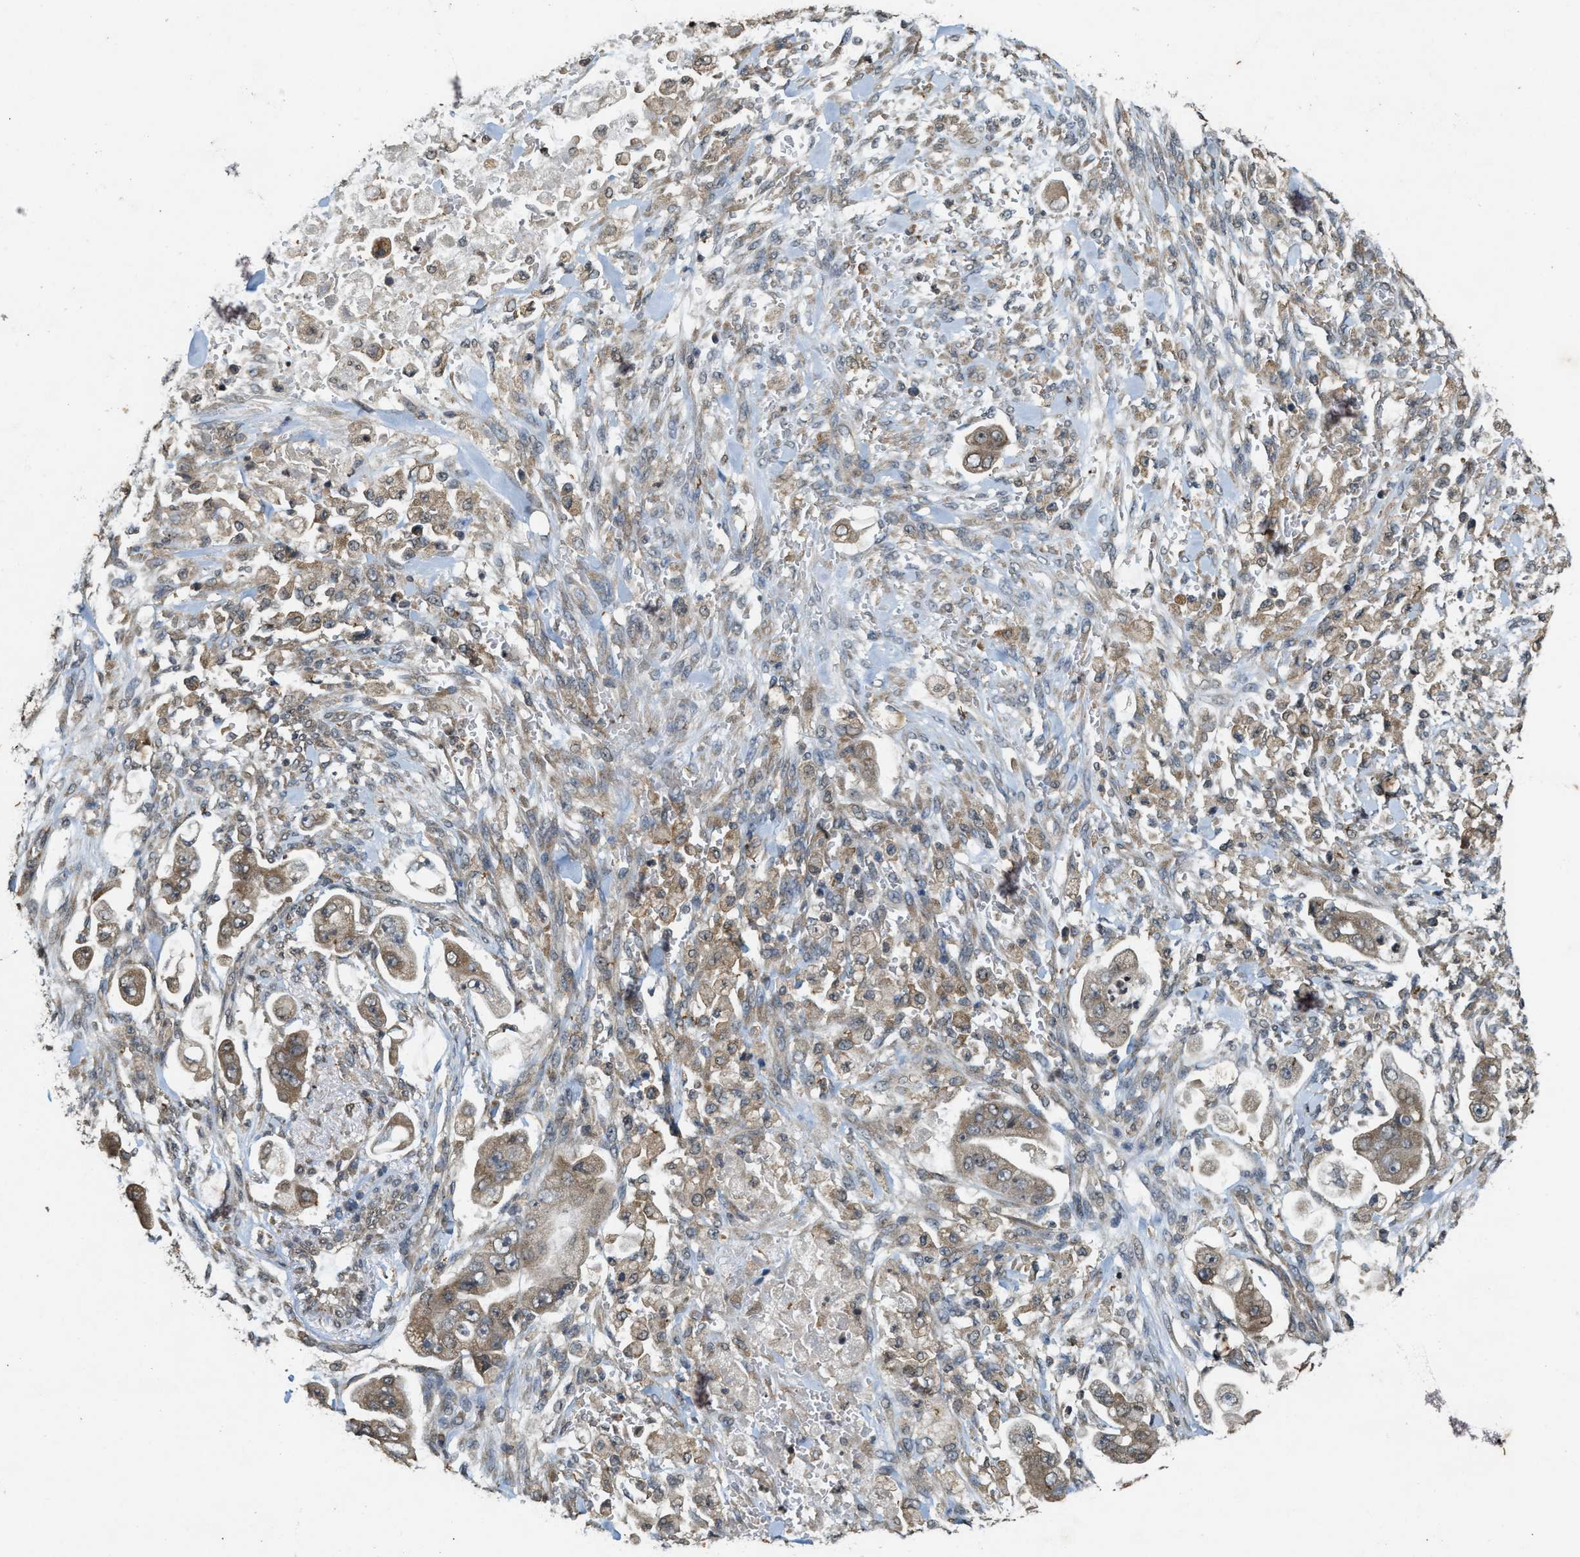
{"staining": {"intensity": "weak", "quantity": ">75%", "location": "cytoplasmic/membranous"}, "tissue": "stomach cancer", "cell_type": "Tumor cells", "image_type": "cancer", "snomed": [{"axis": "morphology", "description": "Adenocarcinoma, NOS"}, {"axis": "topography", "description": "Stomach"}], "caption": "Immunohistochemistry (IHC) micrograph of neoplastic tissue: human adenocarcinoma (stomach) stained using immunohistochemistry (IHC) exhibits low levels of weak protein expression localized specifically in the cytoplasmic/membranous of tumor cells, appearing as a cytoplasmic/membranous brown color.", "gene": "KIF21A", "patient": {"sex": "male", "age": 62}}